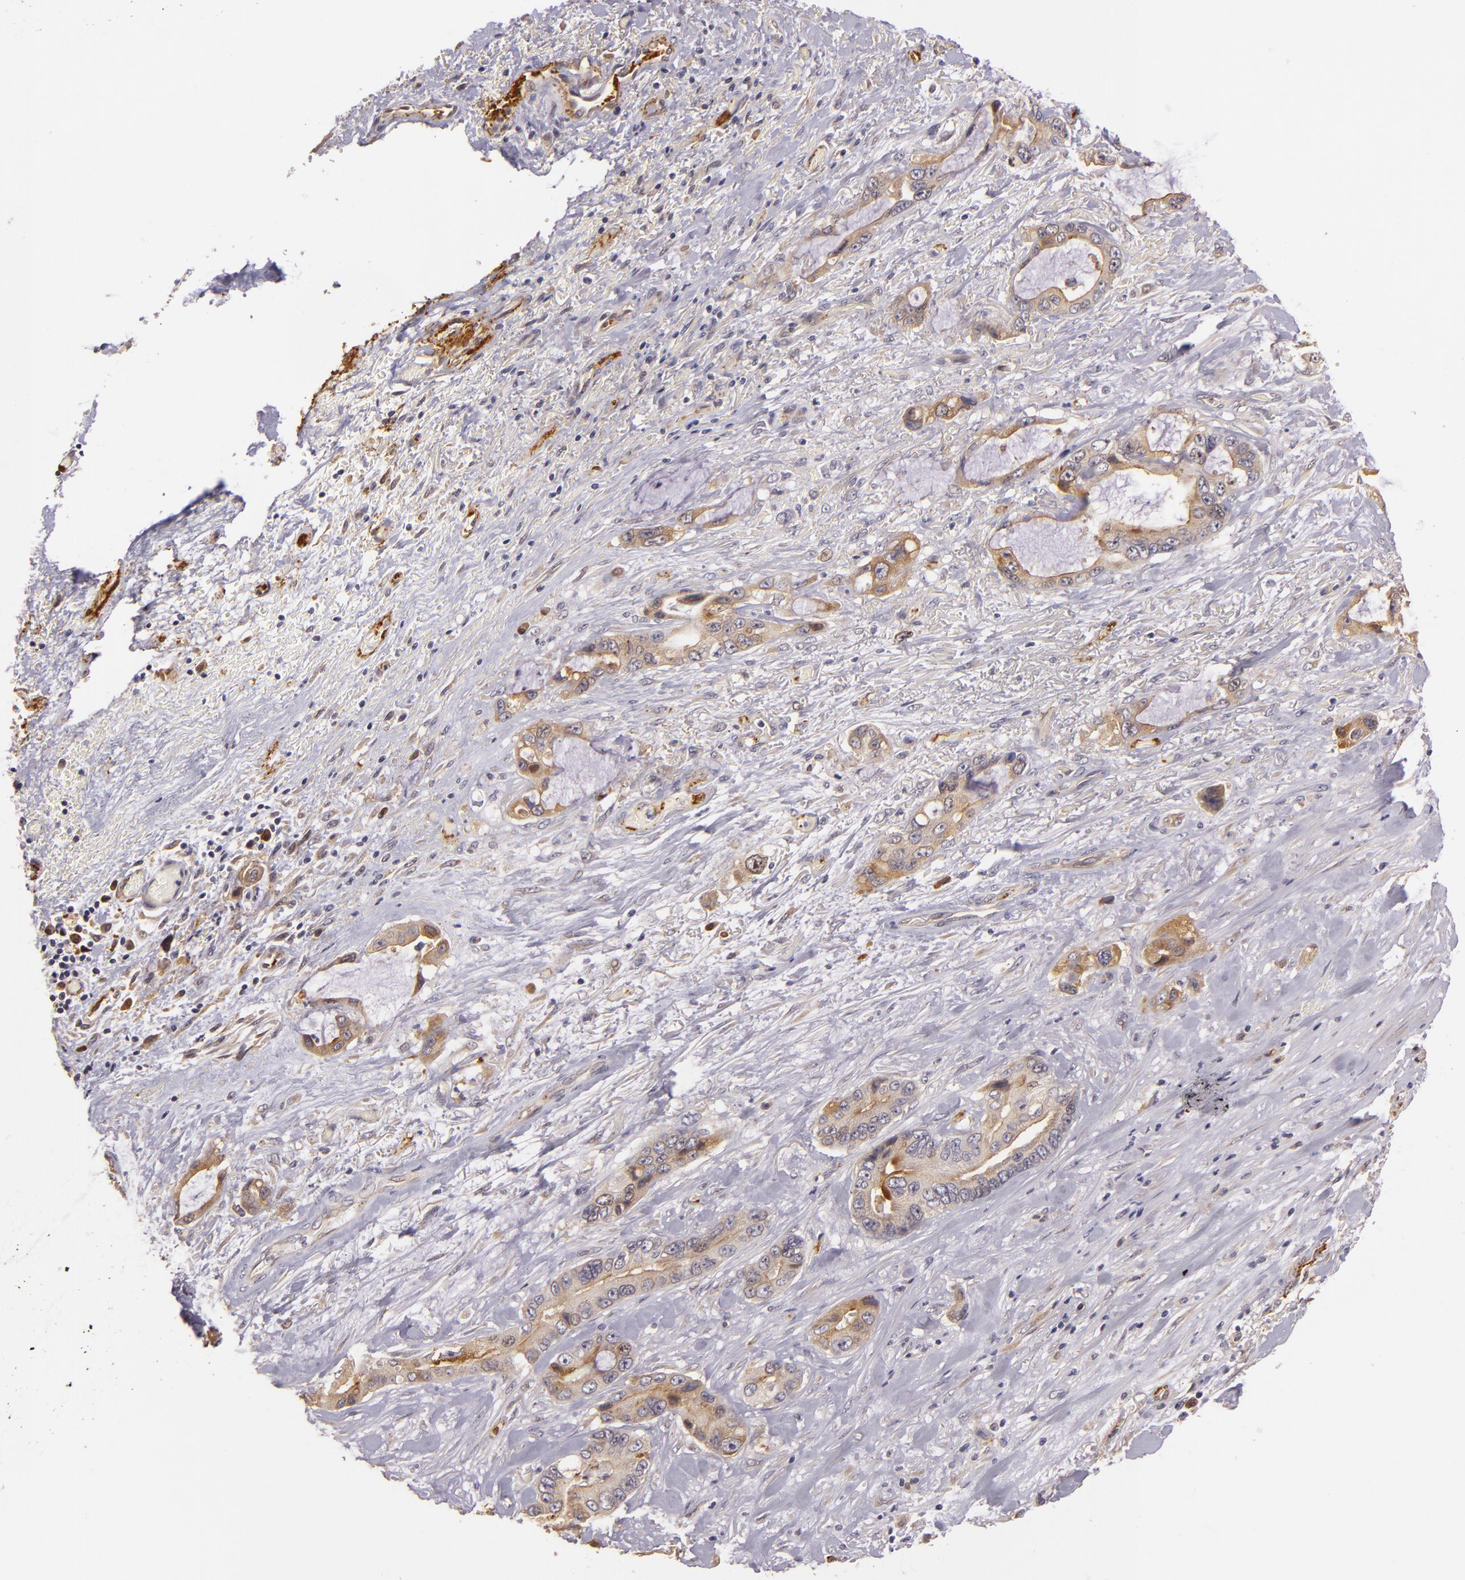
{"staining": {"intensity": "weak", "quantity": "25%-75%", "location": "cytoplasmic/membranous"}, "tissue": "pancreatic cancer", "cell_type": "Tumor cells", "image_type": "cancer", "snomed": [{"axis": "morphology", "description": "Adenocarcinoma, NOS"}, {"axis": "topography", "description": "Pancreas"}, {"axis": "topography", "description": "Stomach, upper"}], "caption": "Immunohistochemical staining of human adenocarcinoma (pancreatic) exhibits low levels of weak cytoplasmic/membranous expression in approximately 25%-75% of tumor cells.", "gene": "SYTL4", "patient": {"sex": "male", "age": 77}}